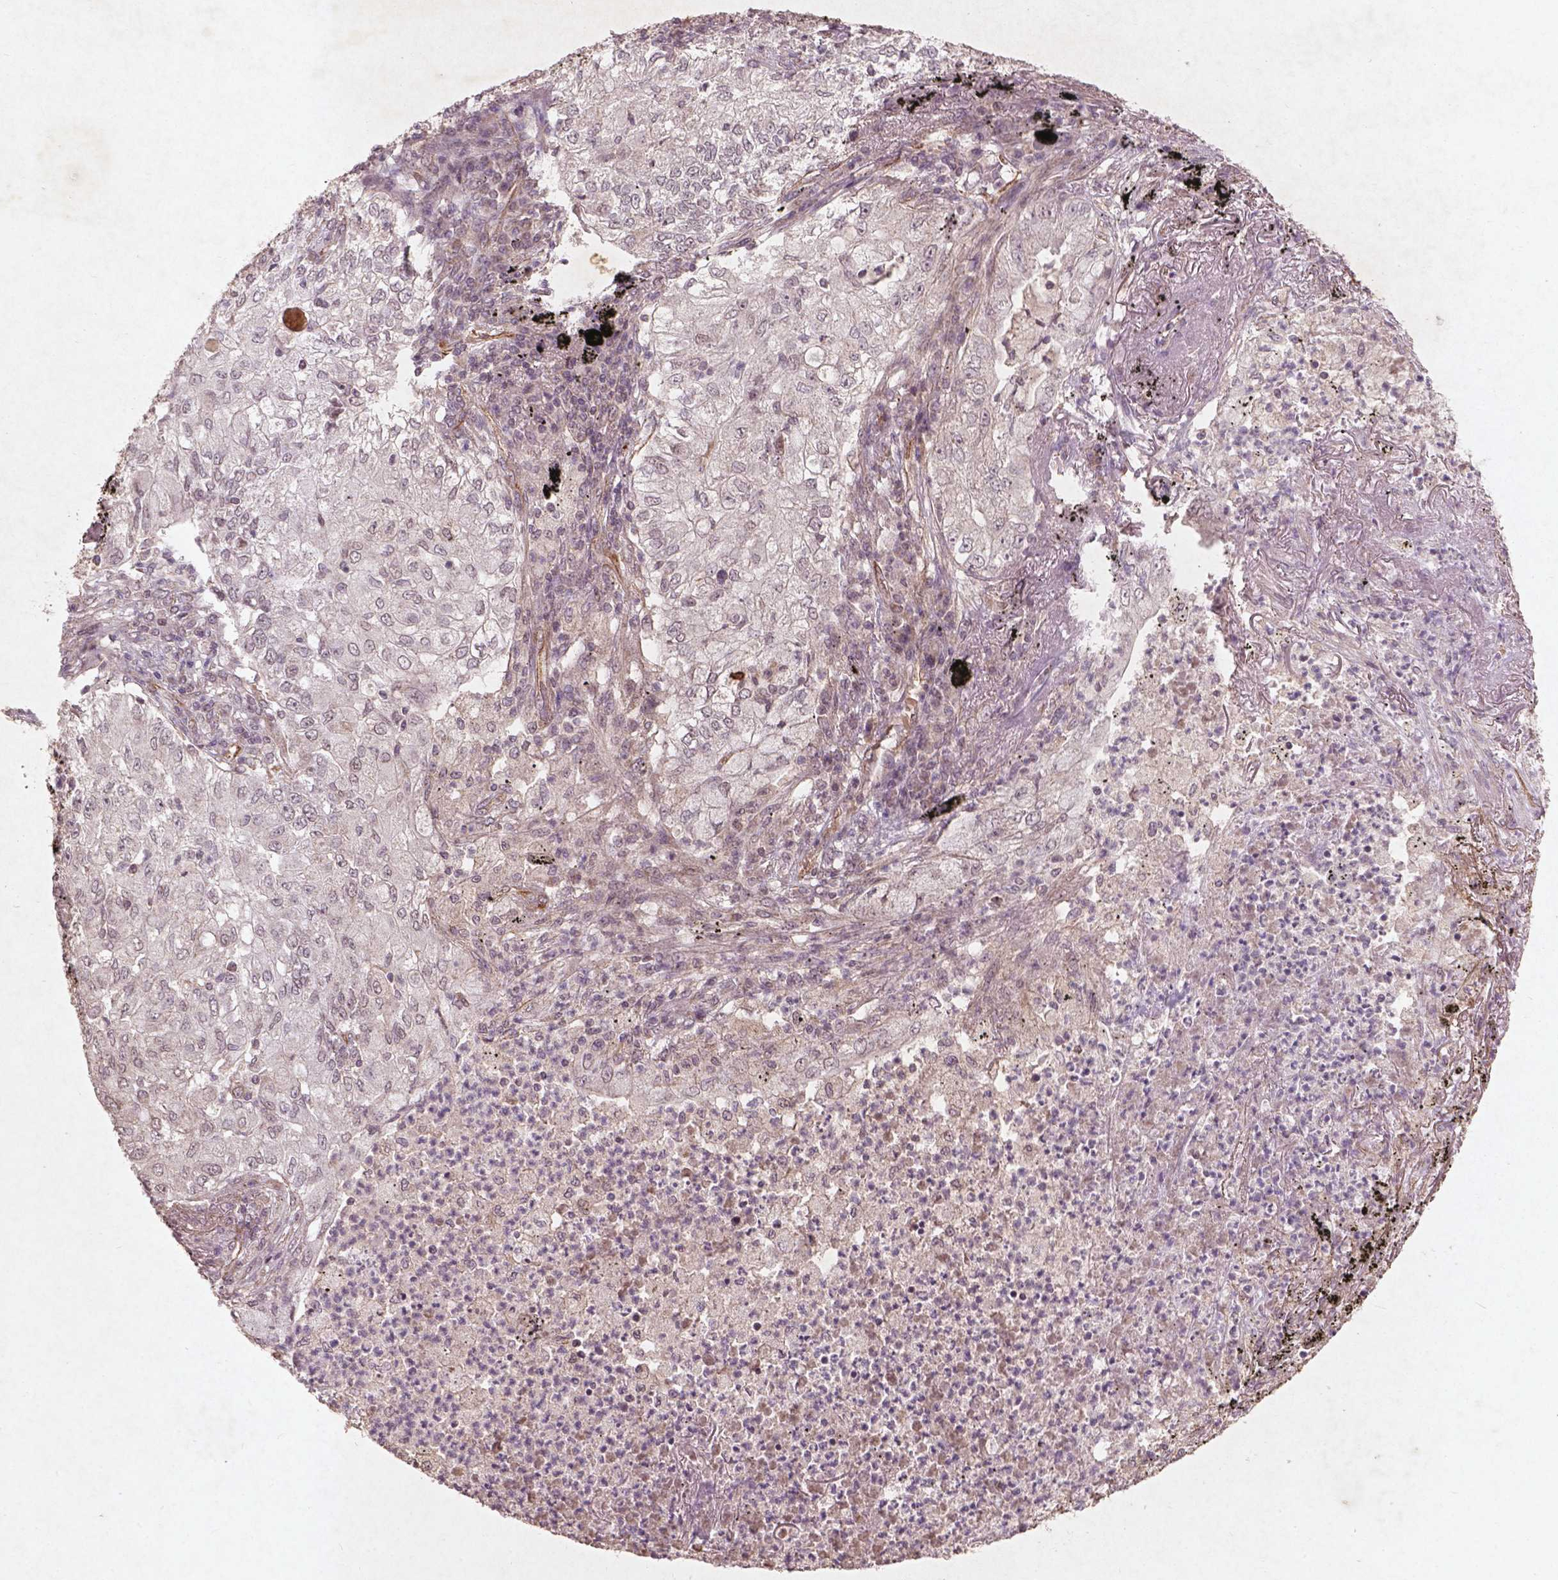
{"staining": {"intensity": "negative", "quantity": "none", "location": "none"}, "tissue": "lung cancer", "cell_type": "Tumor cells", "image_type": "cancer", "snomed": [{"axis": "morphology", "description": "Adenocarcinoma, NOS"}, {"axis": "topography", "description": "Lung"}], "caption": "Protein analysis of adenocarcinoma (lung) displays no significant positivity in tumor cells. (Stains: DAB (3,3'-diaminobenzidine) immunohistochemistry with hematoxylin counter stain, Microscopy: brightfield microscopy at high magnification).", "gene": "SMAD2", "patient": {"sex": "female", "age": 73}}